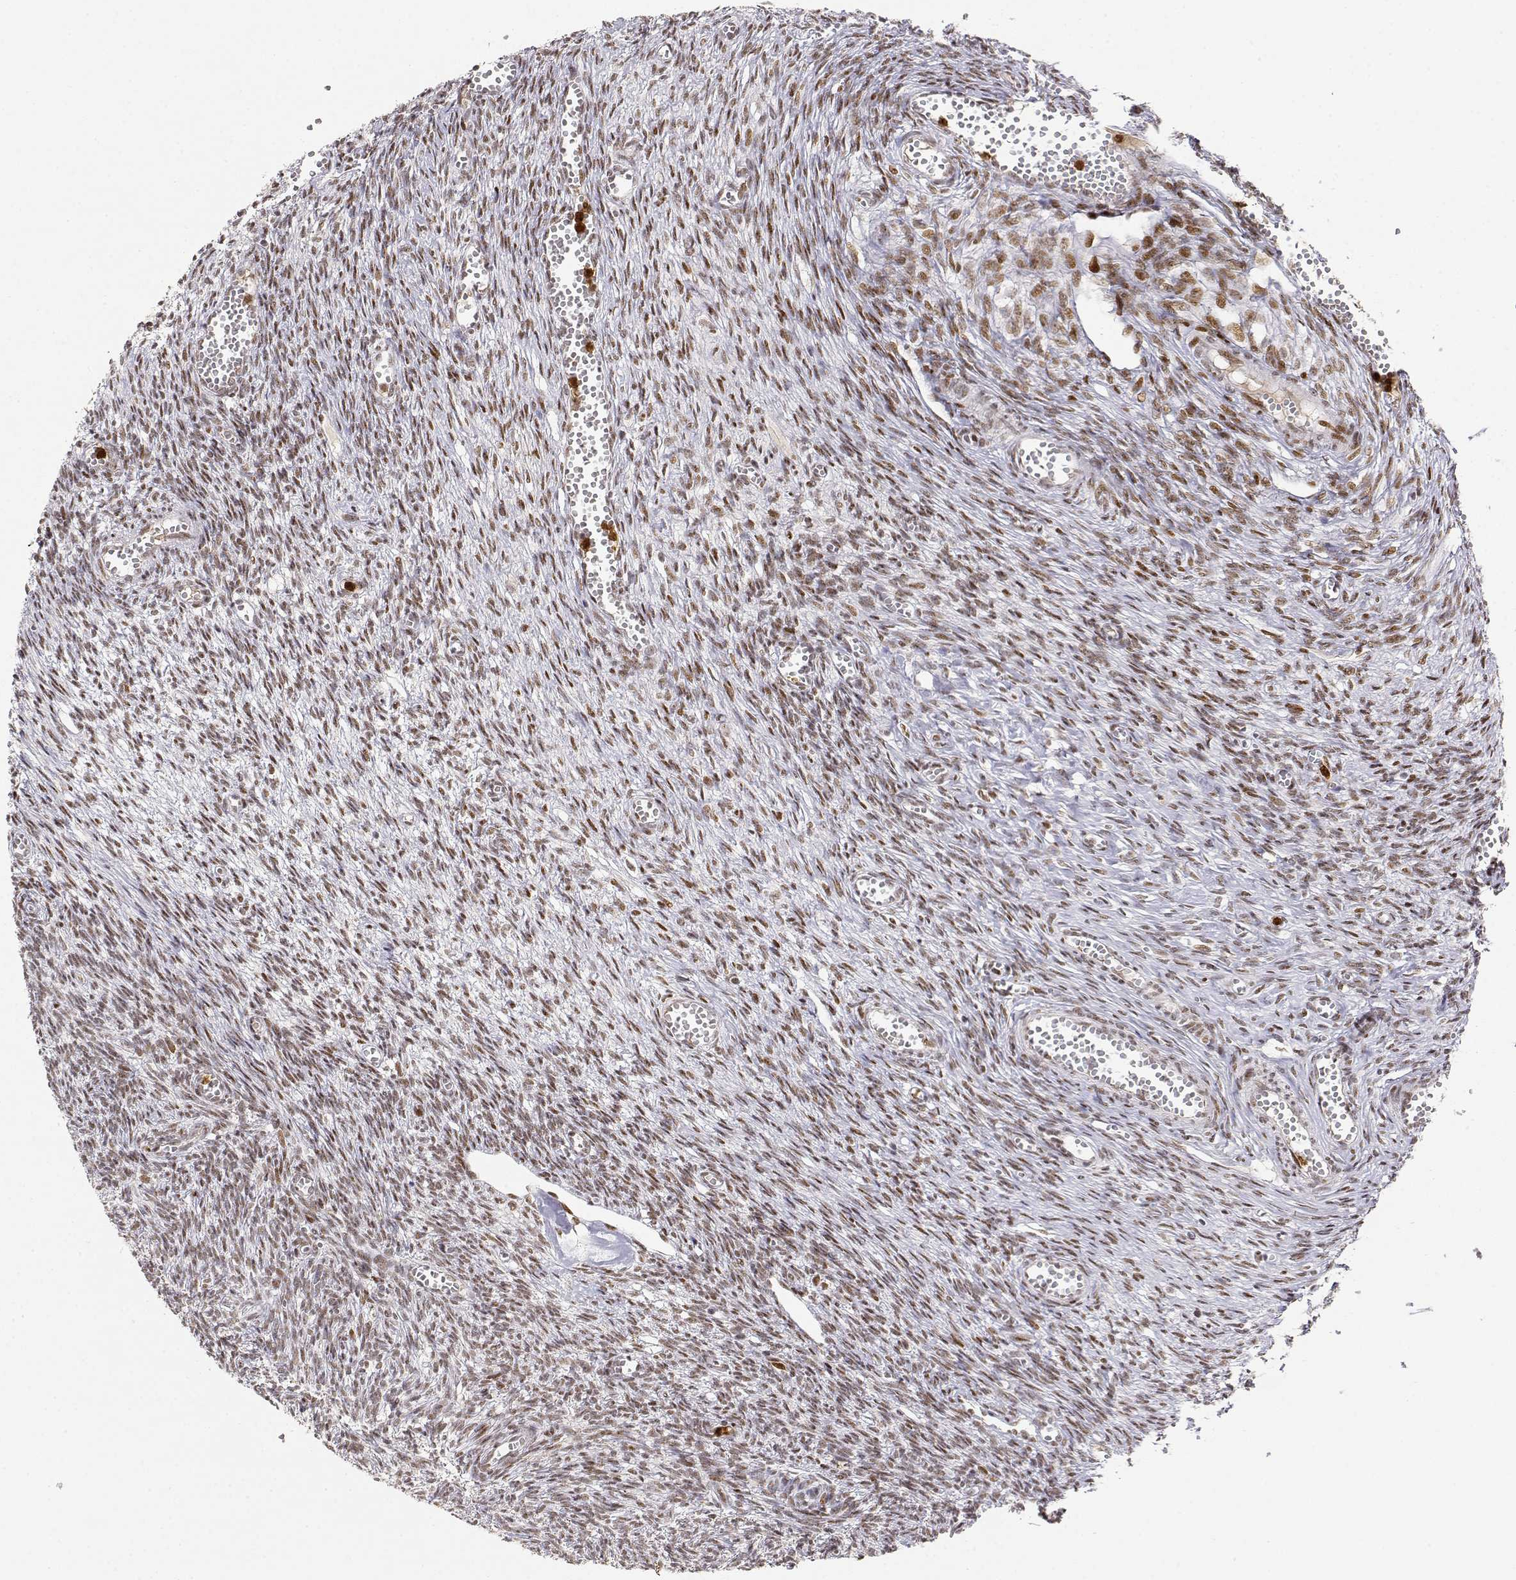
{"staining": {"intensity": "moderate", "quantity": ">75%", "location": "nuclear"}, "tissue": "ovary", "cell_type": "Follicle cells", "image_type": "normal", "snomed": [{"axis": "morphology", "description": "Normal tissue, NOS"}, {"axis": "topography", "description": "Ovary"}], "caption": "Ovary stained for a protein (brown) reveals moderate nuclear positive positivity in approximately >75% of follicle cells.", "gene": "RSF1", "patient": {"sex": "female", "age": 43}}